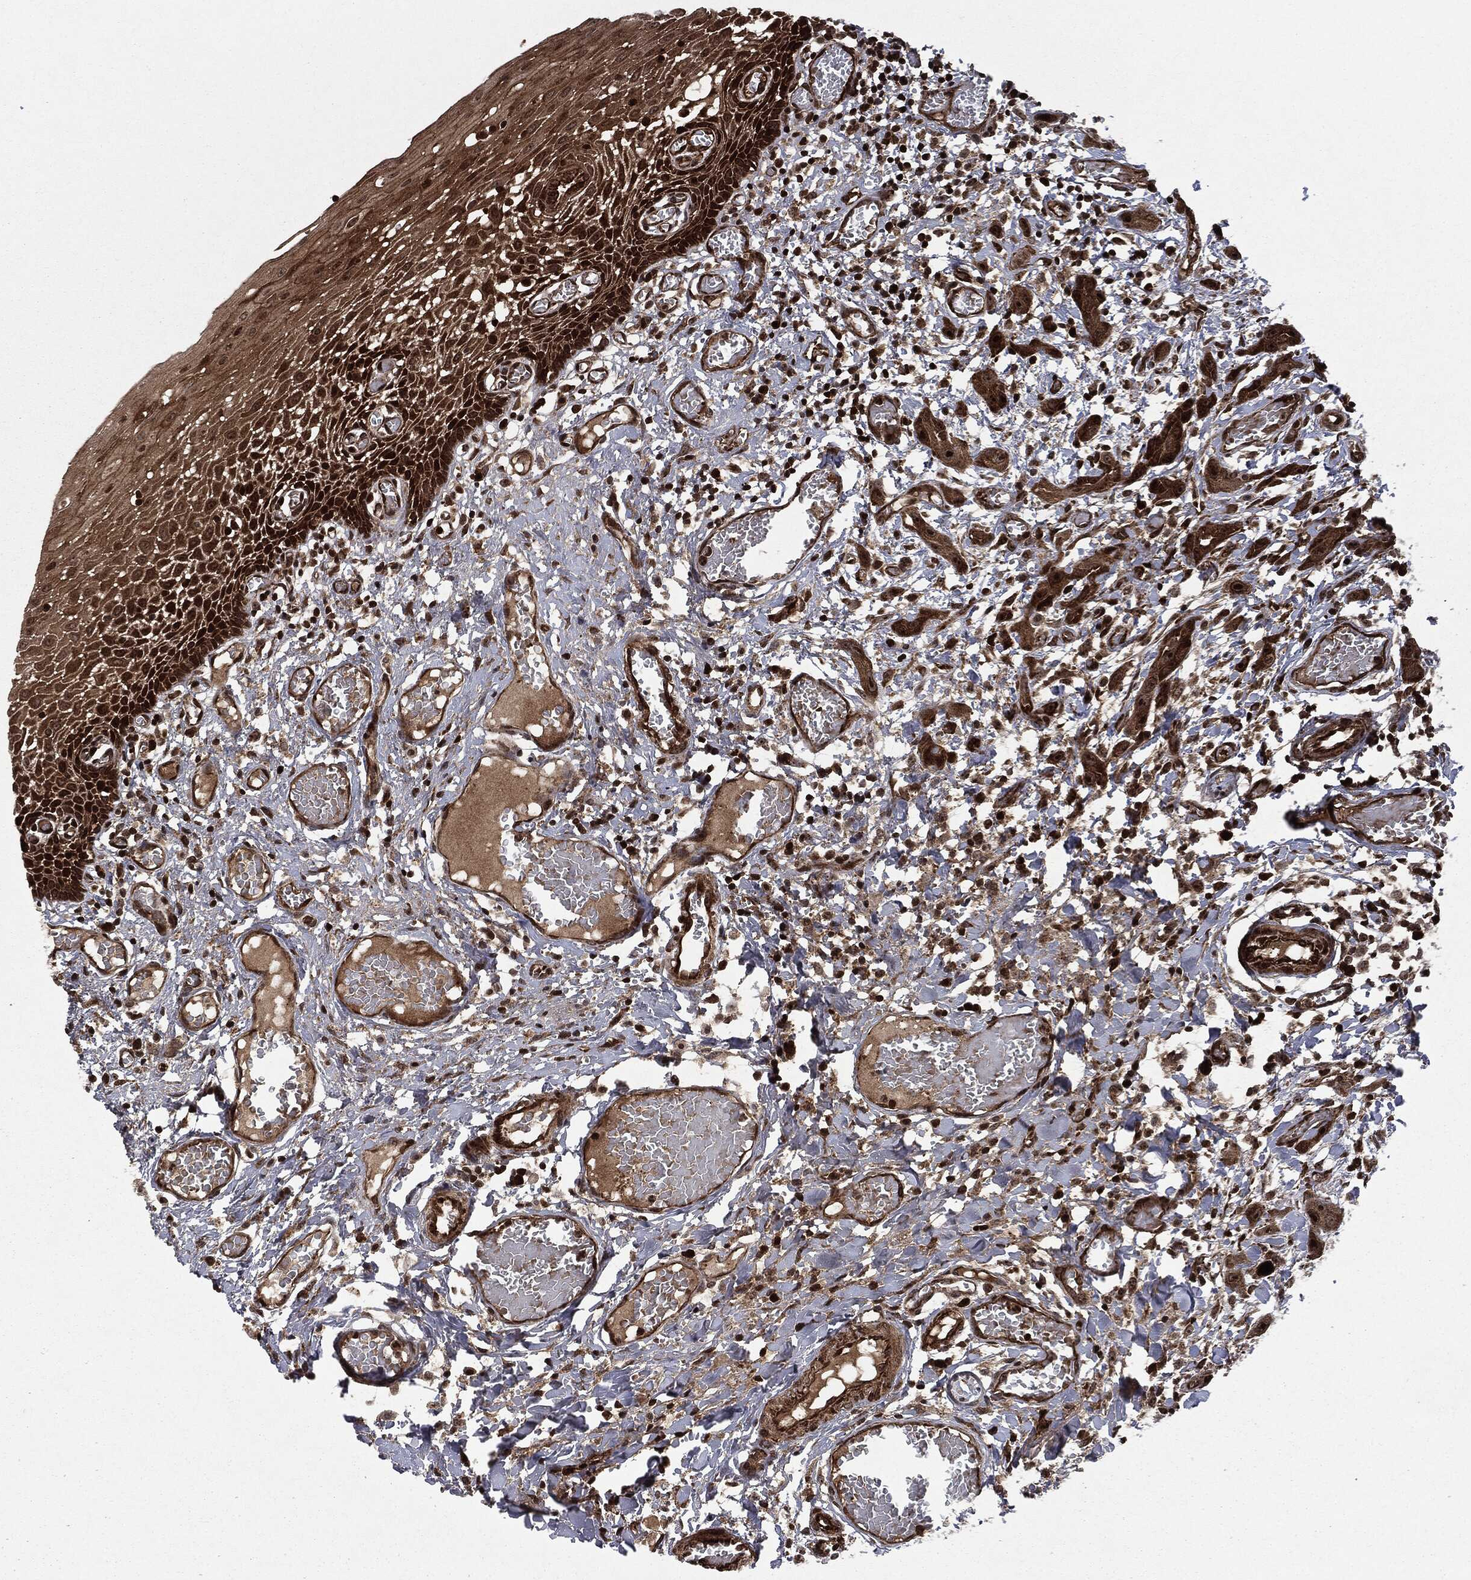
{"staining": {"intensity": "strong", "quantity": ">75%", "location": "cytoplasmic/membranous,nuclear"}, "tissue": "oral mucosa", "cell_type": "Squamous epithelial cells", "image_type": "normal", "snomed": [{"axis": "morphology", "description": "Normal tissue, NOS"}, {"axis": "morphology", "description": "Squamous cell carcinoma, NOS"}, {"axis": "topography", "description": "Oral tissue"}, {"axis": "topography", "description": "Head-Neck"}], "caption": "IHC photomicrograph of normal human oral mucosa stained for a protein (brown), which demonstrates high levels of strong cytoplasmic/membranous,nuclear expression in approximately >75% of squamous epithelial cells.", "gene": "CARD6", "patient": {"sex": "female", "age": 70}}